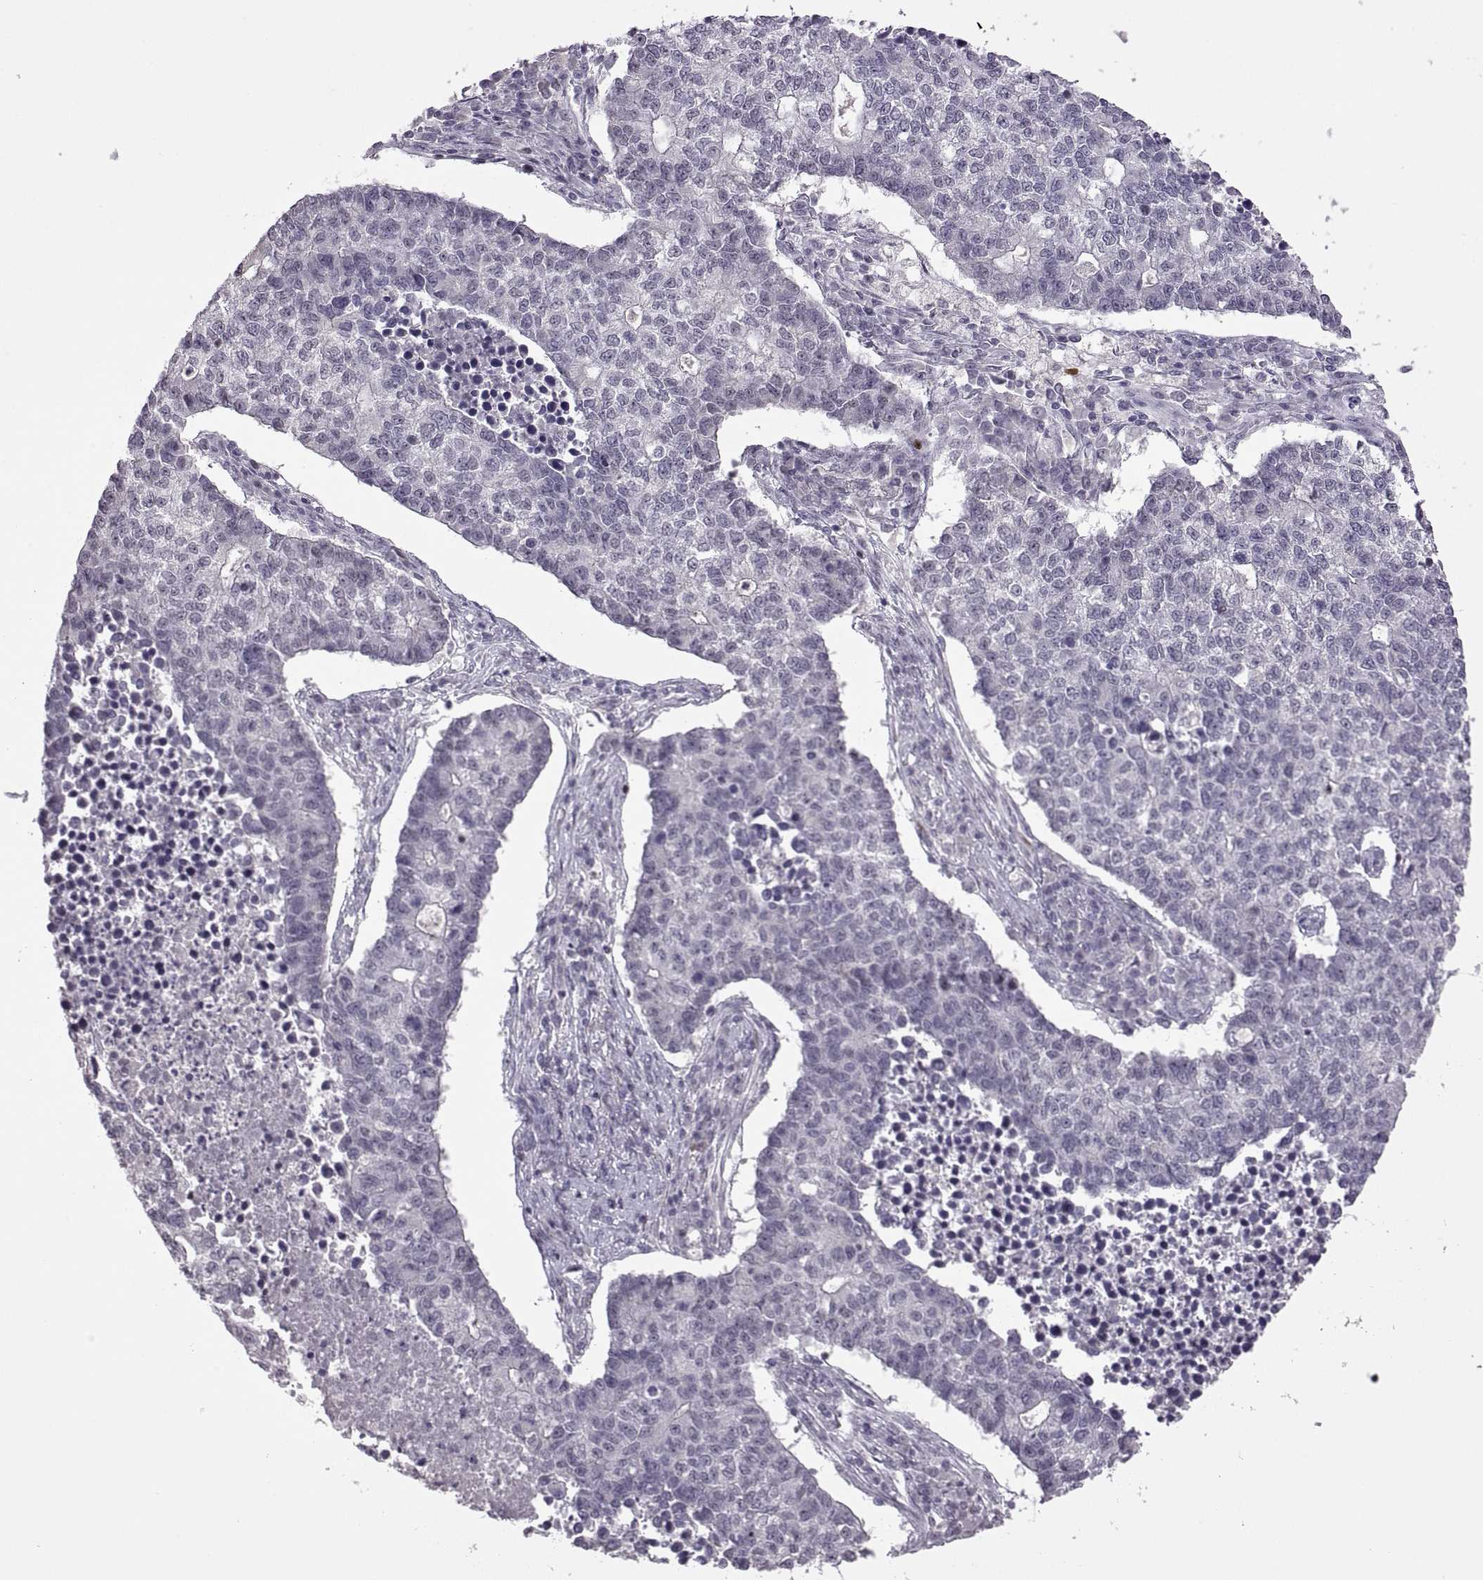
{"staining": {"intensity": "negative", "quantity": "none", "location": "none"}, "tissue": "lung cancer", "cell_type": "Tumor cells", "image_type": "cancer", "snomed": [{"axis": "morphology", "description": "Adenocarcinoma, NOS"}, {"axis": "topography", "description": "Lung"}], "caption": "The micrograph reveals no staining of tumor cells in adenocarcinoma (lung).", "gene": "NEK2", "patient": {"sex": "male", "age": 57}}